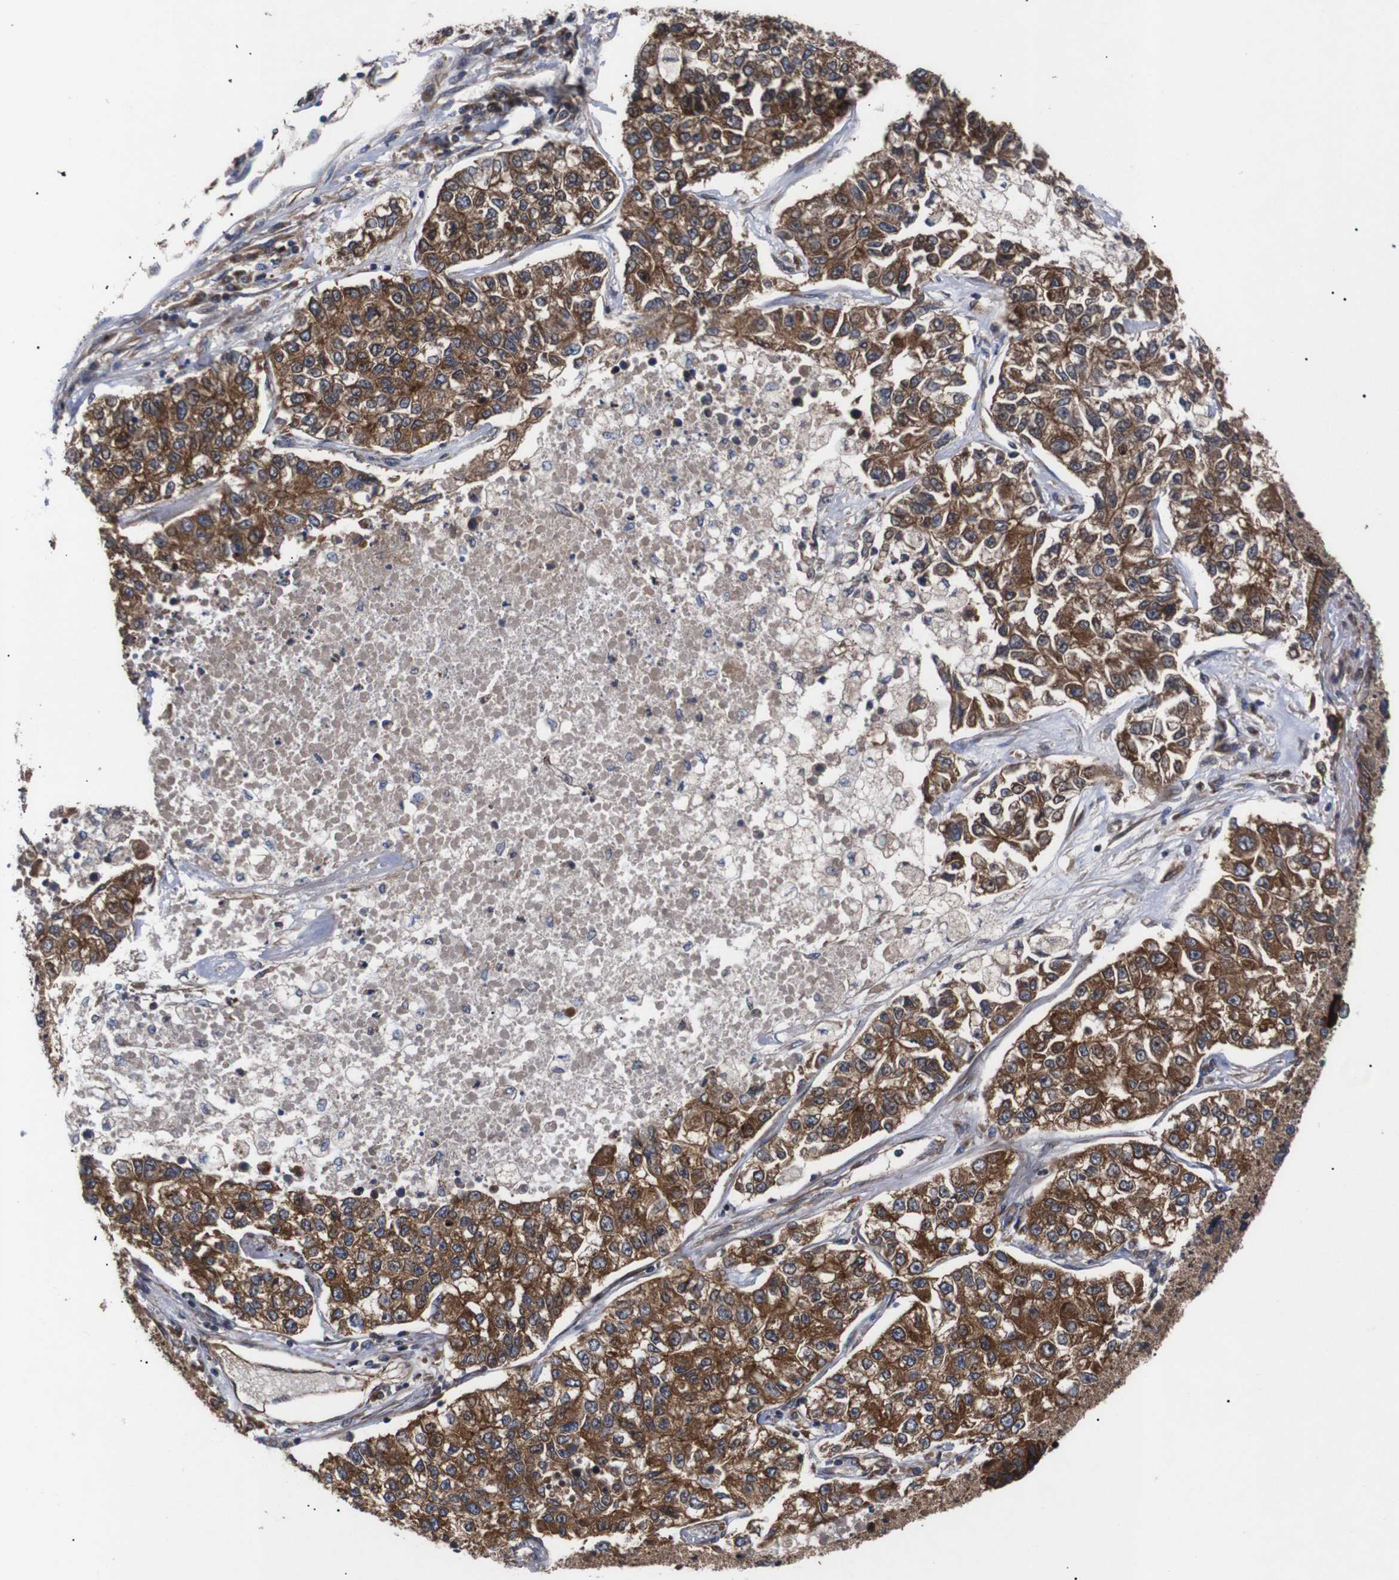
{"staining": {"intensity": "strong", "quantity": ">75%", "location": "cytoplasmic/membranous"}, "tissue": "lung cancer", "cell_type": "Tumor cells", "image_type": "cancer", "snomed": [{"axis": "morphology", "description": "Adenocarcinoma, NOS"}, {"axis": "topography", "description": "Lung"}], "caption": "Brown immunohistochemical staining in human lung cancer exhibits strong cytoplasmic/membranous positivity in approximately >75% of tumor cells. (Brightfield microscopy of DAB IHC at high magnification).", "gene": "PAWR", "patient": {"sex": "male", "age": 49}}